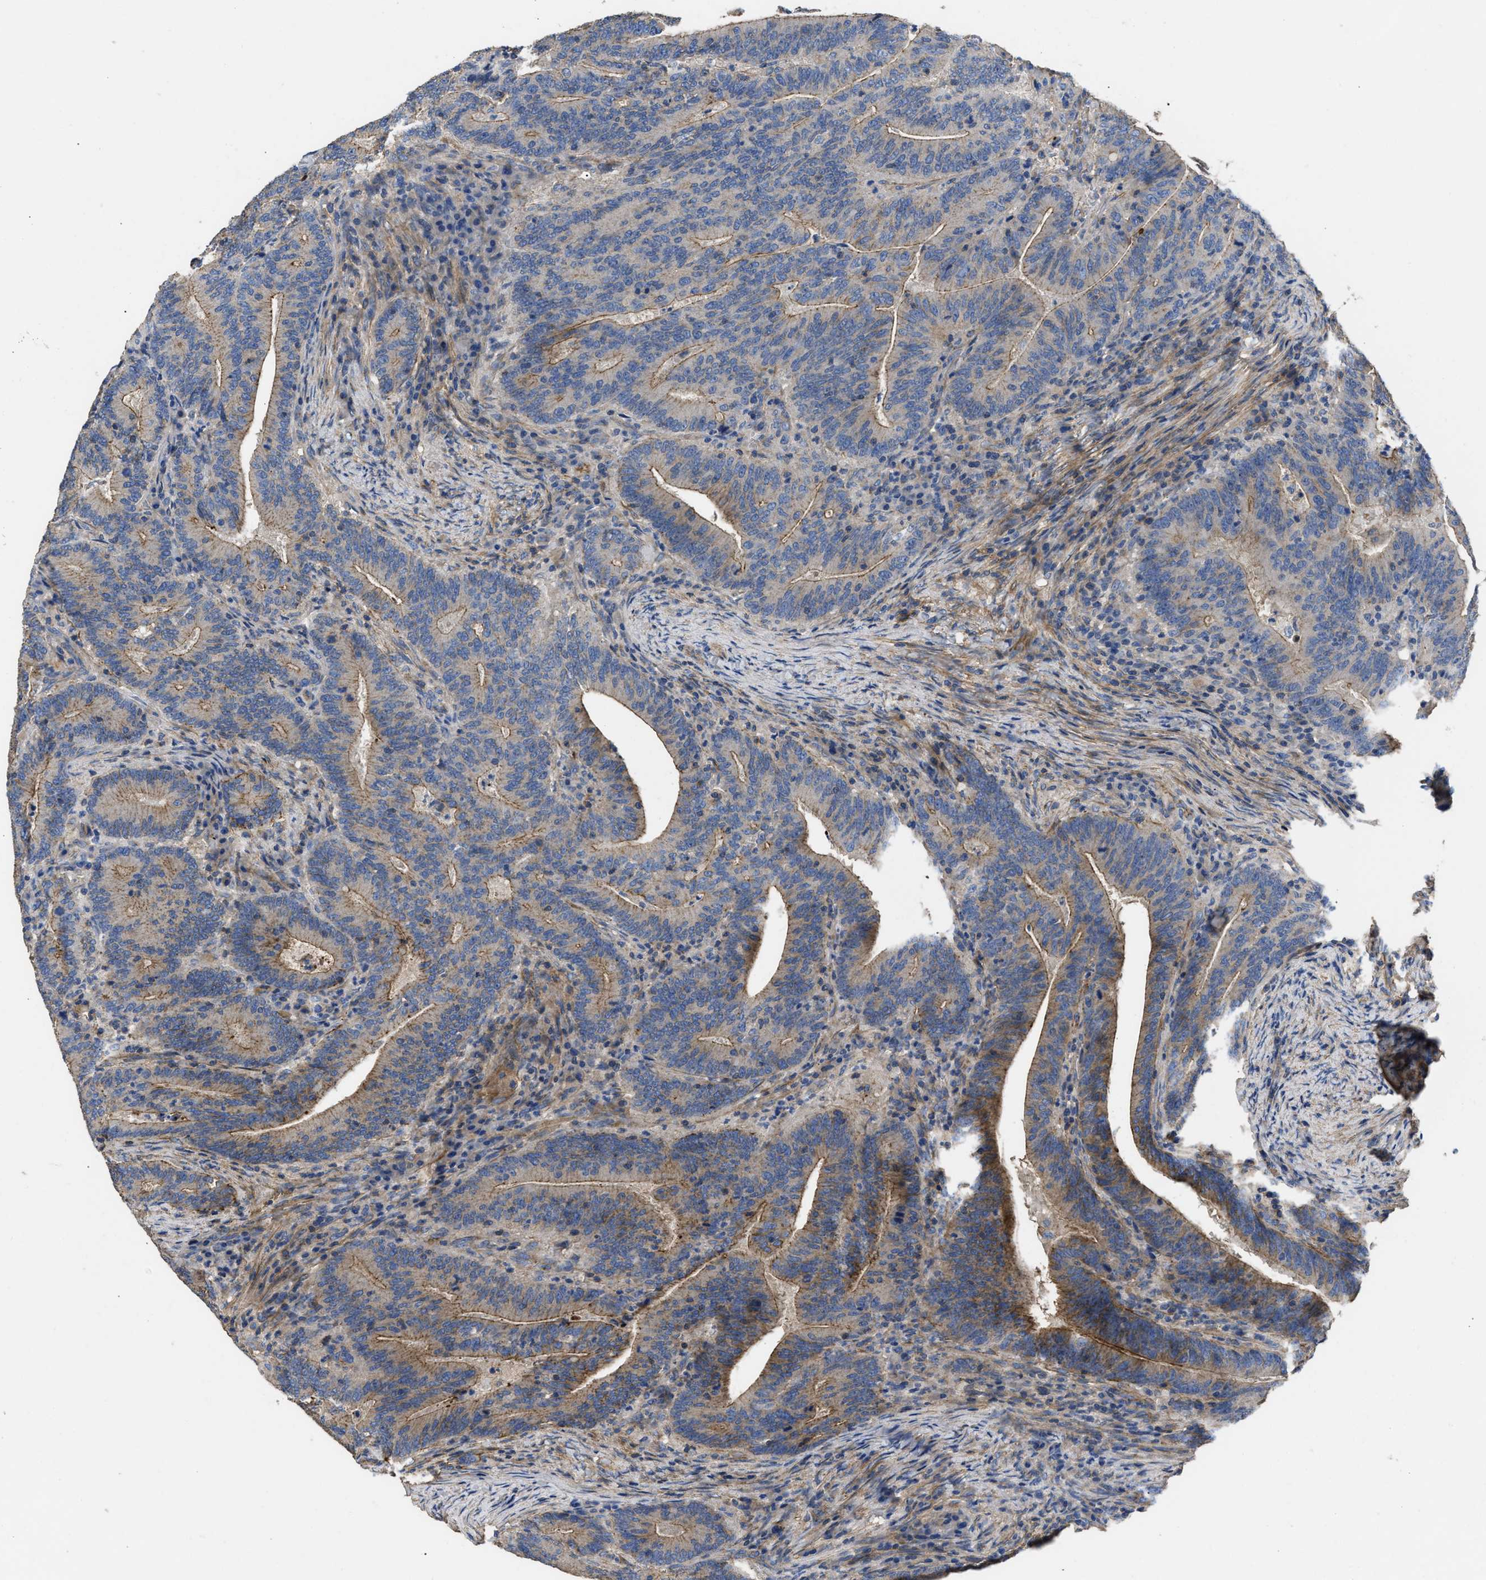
{"staining": {"intensity": "weak", "quantity": "25%-75%", "location": "cytoplasmic/membranous"}, "tissue": "colorectal cancer", "cell_type": "Tumor cells", "image_type": "cancer", "snomed": [{"axis": "morphology", "description": "Adenocarcinoma, NOS"}, {"axis": "topography", "description": "Colon"}], "caption": "Immunohistochemical staining of human colorectal adenocarcinoma displays low levels of weak cytoplasmic/membranous expression in about 25%-75% of tumor cells.", "gene": "USP4", "patient": {"sex": "female", "age": 66}}